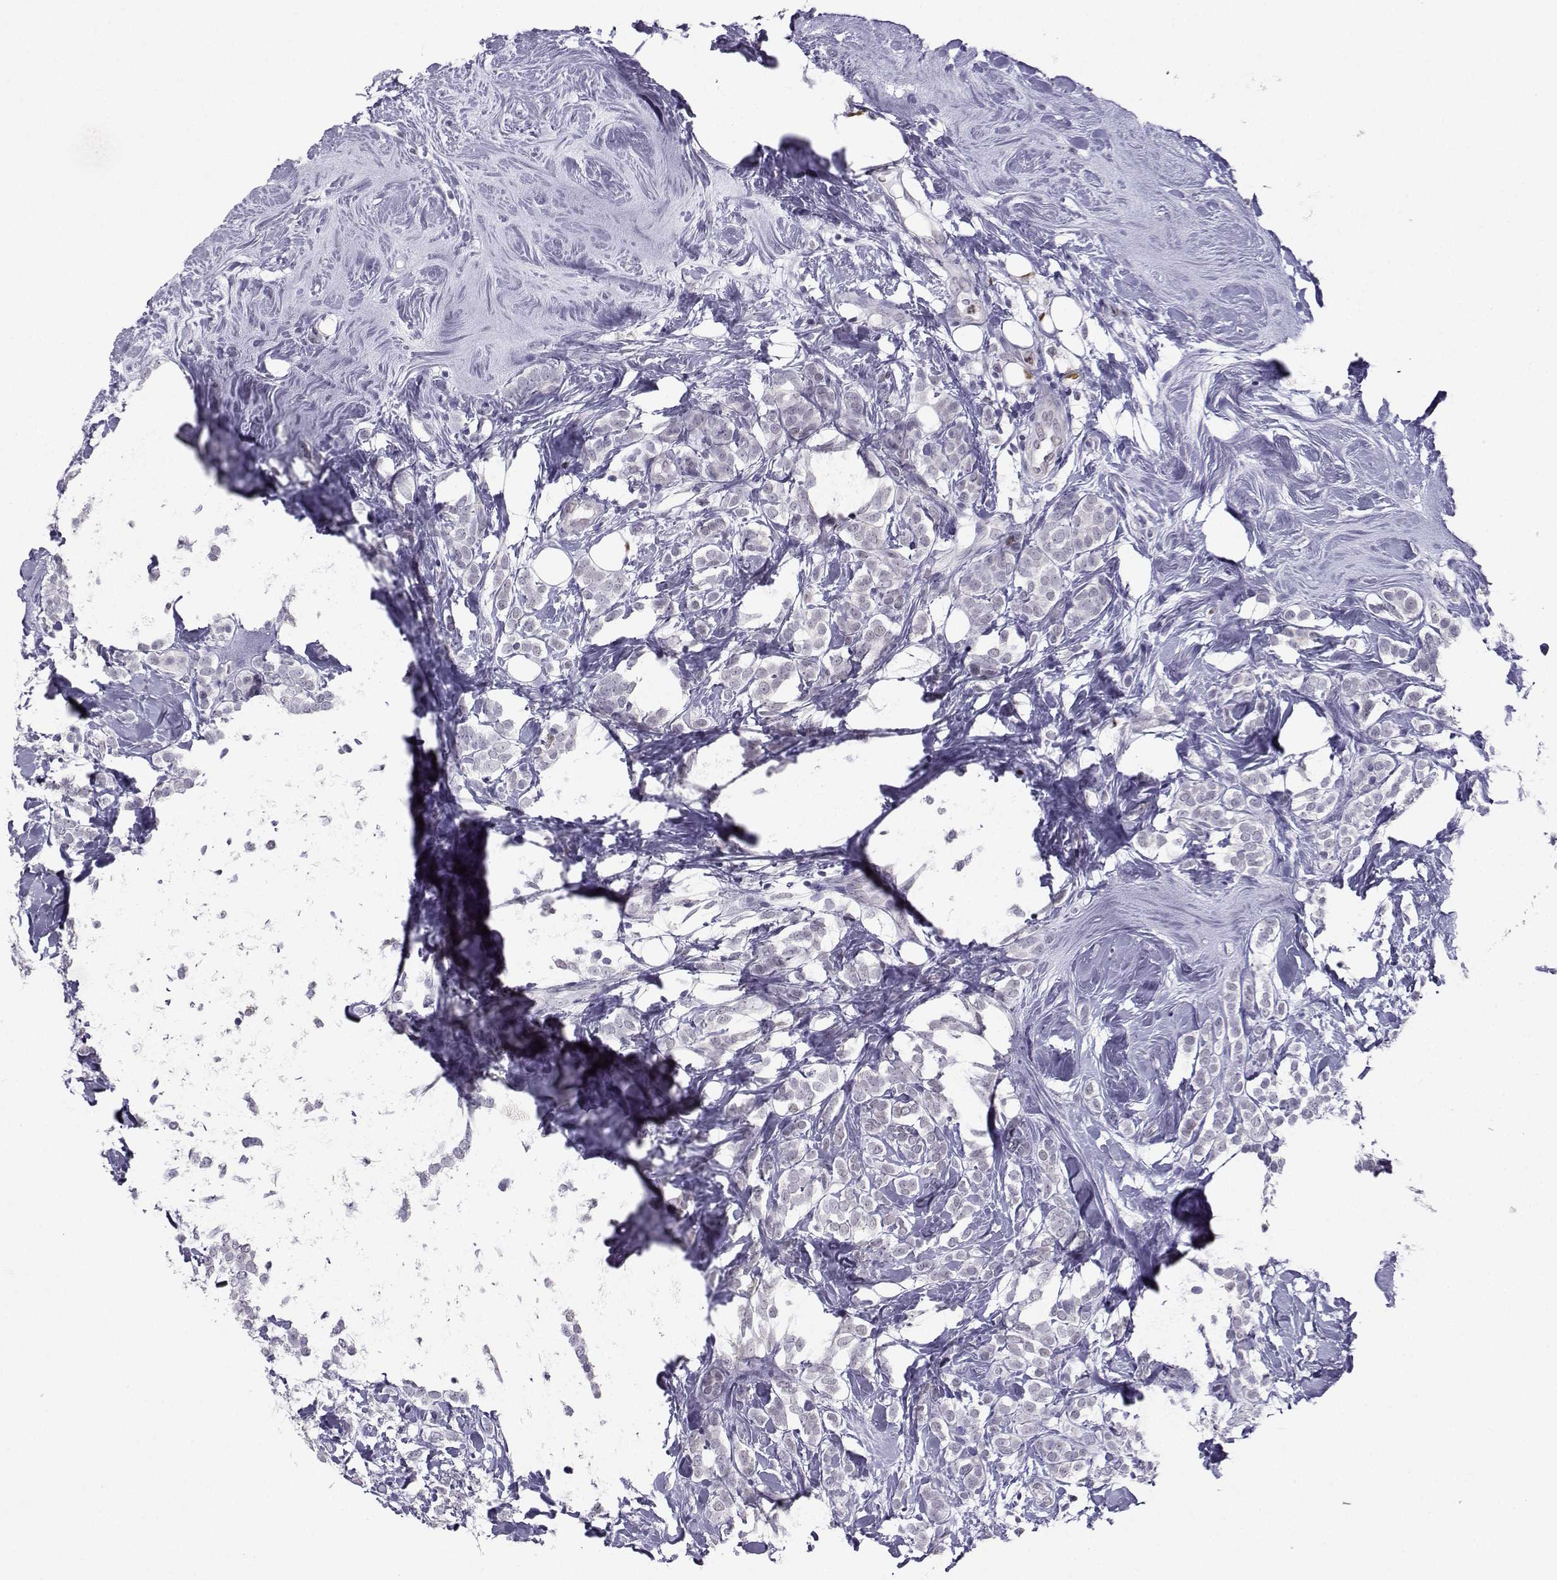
{"staining": {"intensity": "negative", "quantity": "none", "location": "none"}, "tissue": "breast cancer", "cell_type": "Tumor cells", "image_type": "cancer", "snomed": [{"axis": "morphology", "description": "Lobular carcinoma"}, {"axis": "topography", "description": "Breast"}], "caption": "The photomicrograph exhibits no significant staining in tumor cells of breast cancer (lobular carcinoma).", "gene": "TEDC2", "patient": {"sex": "female", "age": 49}}